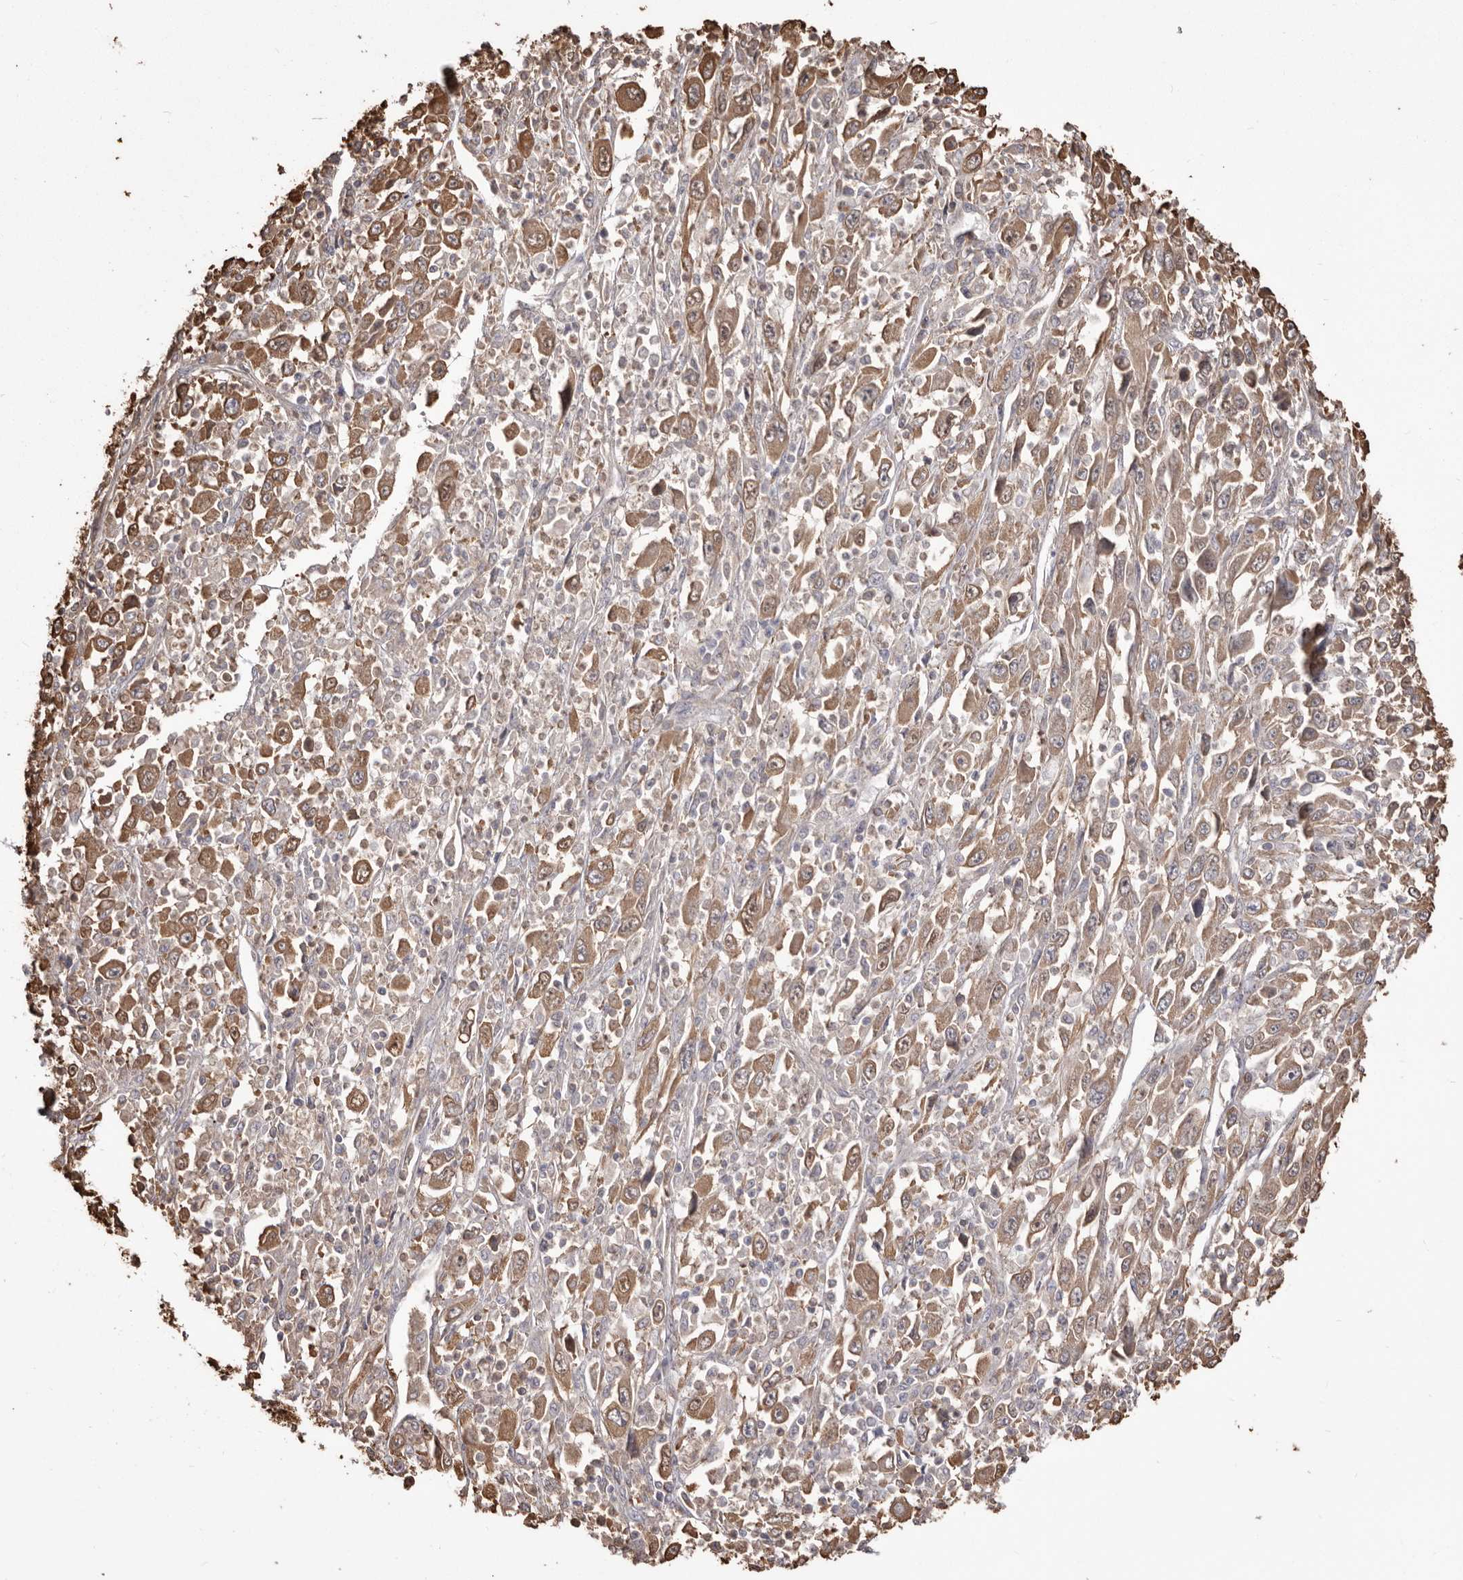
{"staining": {"intensity": "moderate", "quantity": ">75%", "location": "cytoplasmic/membranous"}, "tissue": "melanoma", "cell_type": "Tumor cells", "image_type": "cancer", "snomed": [{"axis": "morphology", "description": "Malignant melanoma, Metastatic site"}, {"axis": "topography", "description": "Skin"}], "caption": "Brown immunohistochemical staining in human melanoma demonstrates moderate cytoplasmic/membranous positivity in about >75% of tumor cells. (DAB IHC with brightfield microscopy, high magnification).", "gene": "PKM", "patient": {"sex": "female", "age": 56}}